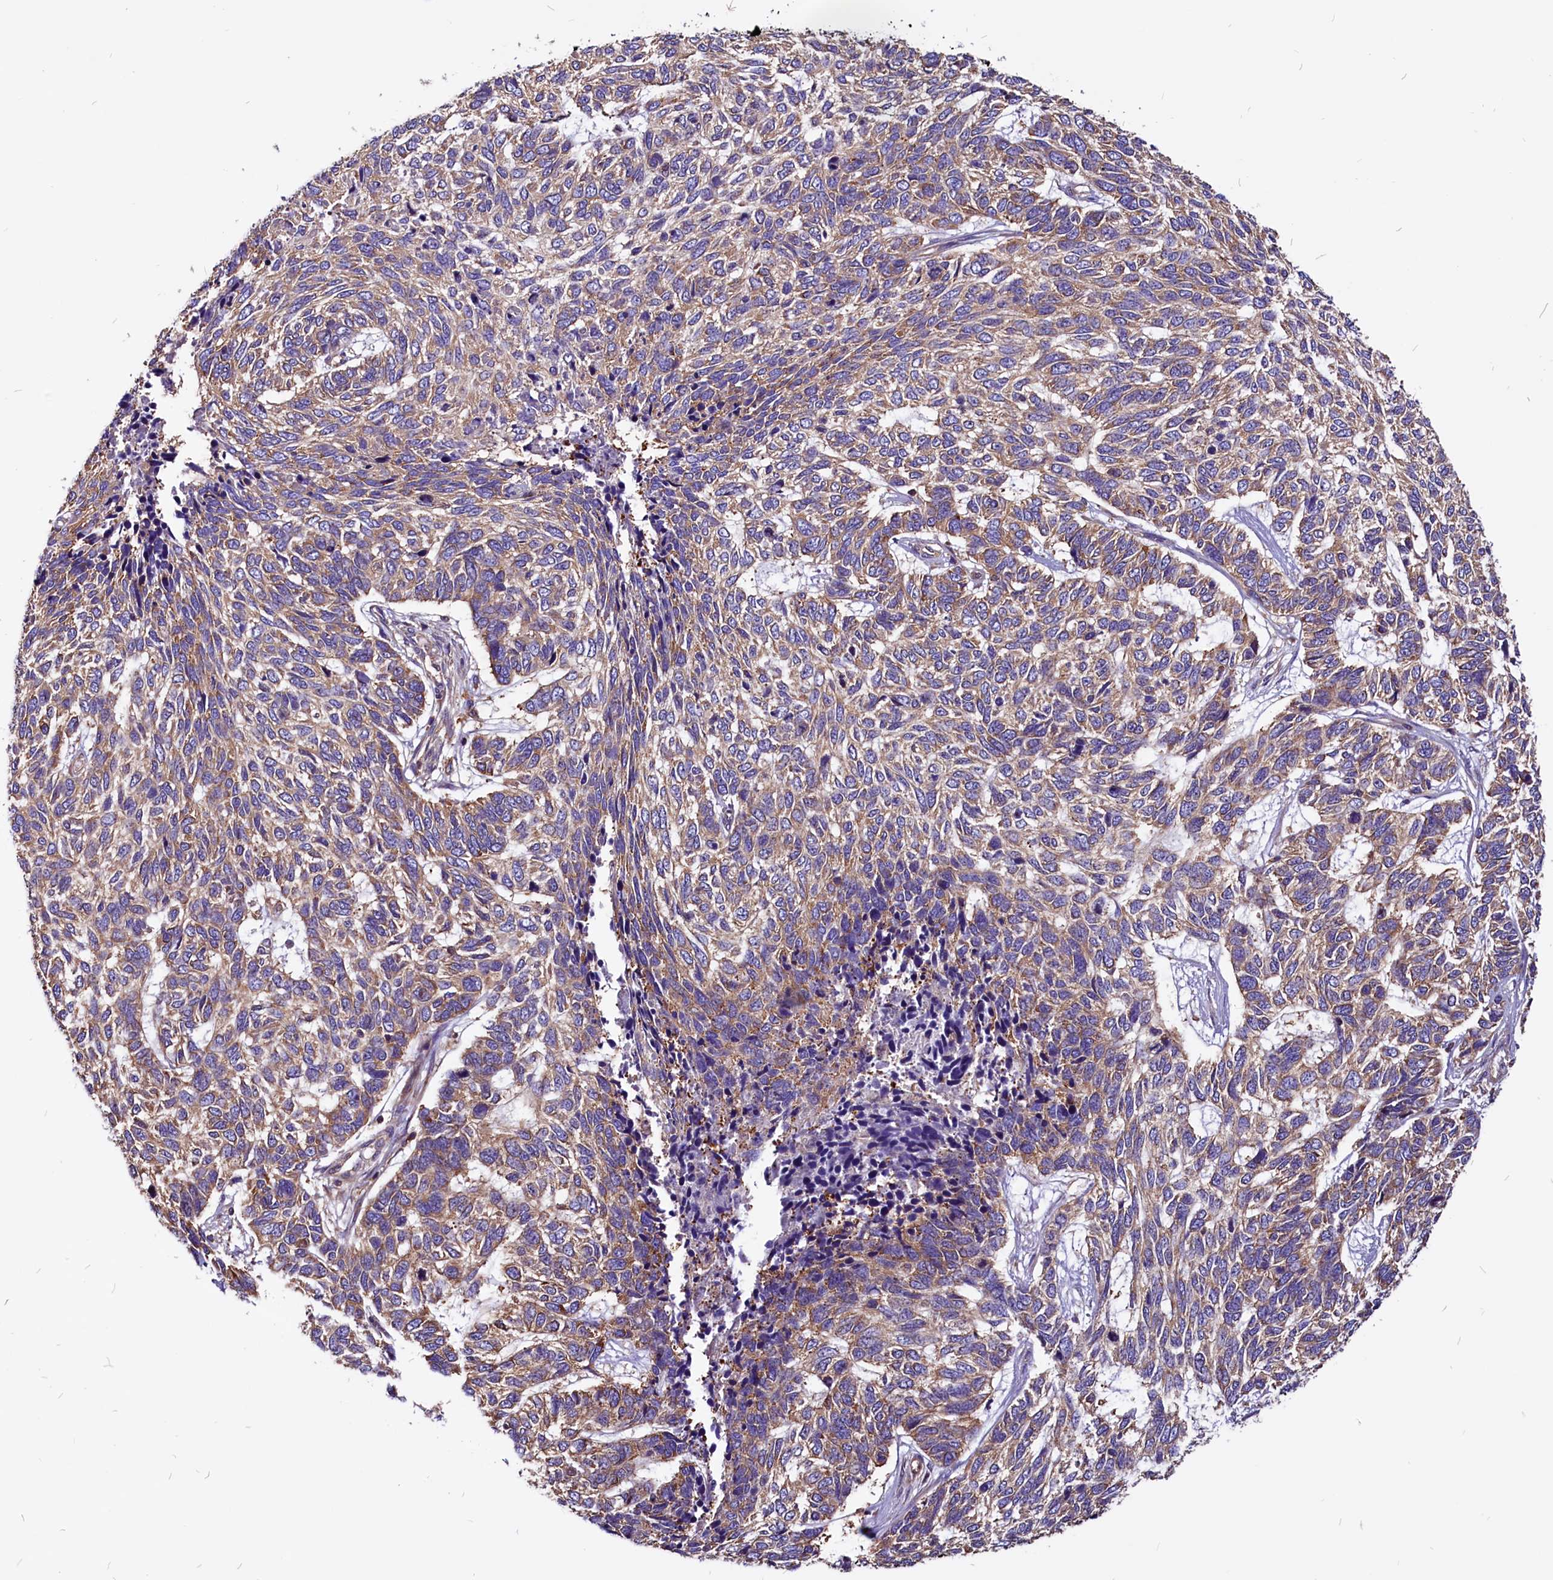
{"staining": {"intensity": "moderate", "quantity": ">75%", "location": "cytoplasmic/membranous"}, "tissue": "skin cancer", "cell_type": "Tumor cells", "image_type": "cancer", "snomed": [{"axis": "morphology", "description": "Basal cell carcinoma"}, {"axis": "topography", "description": "Skin"}], "caption": "Tumor cells demonstrate medium levels of moderate cytoplasmic/membranous expression in approximately >75% of cells in skin basal cell carcinoma. The protein is shown in brown color, while the nuclei are stained blue.", "gene": "EIF3G", "patient": {"sex": "female", "age": 65}}